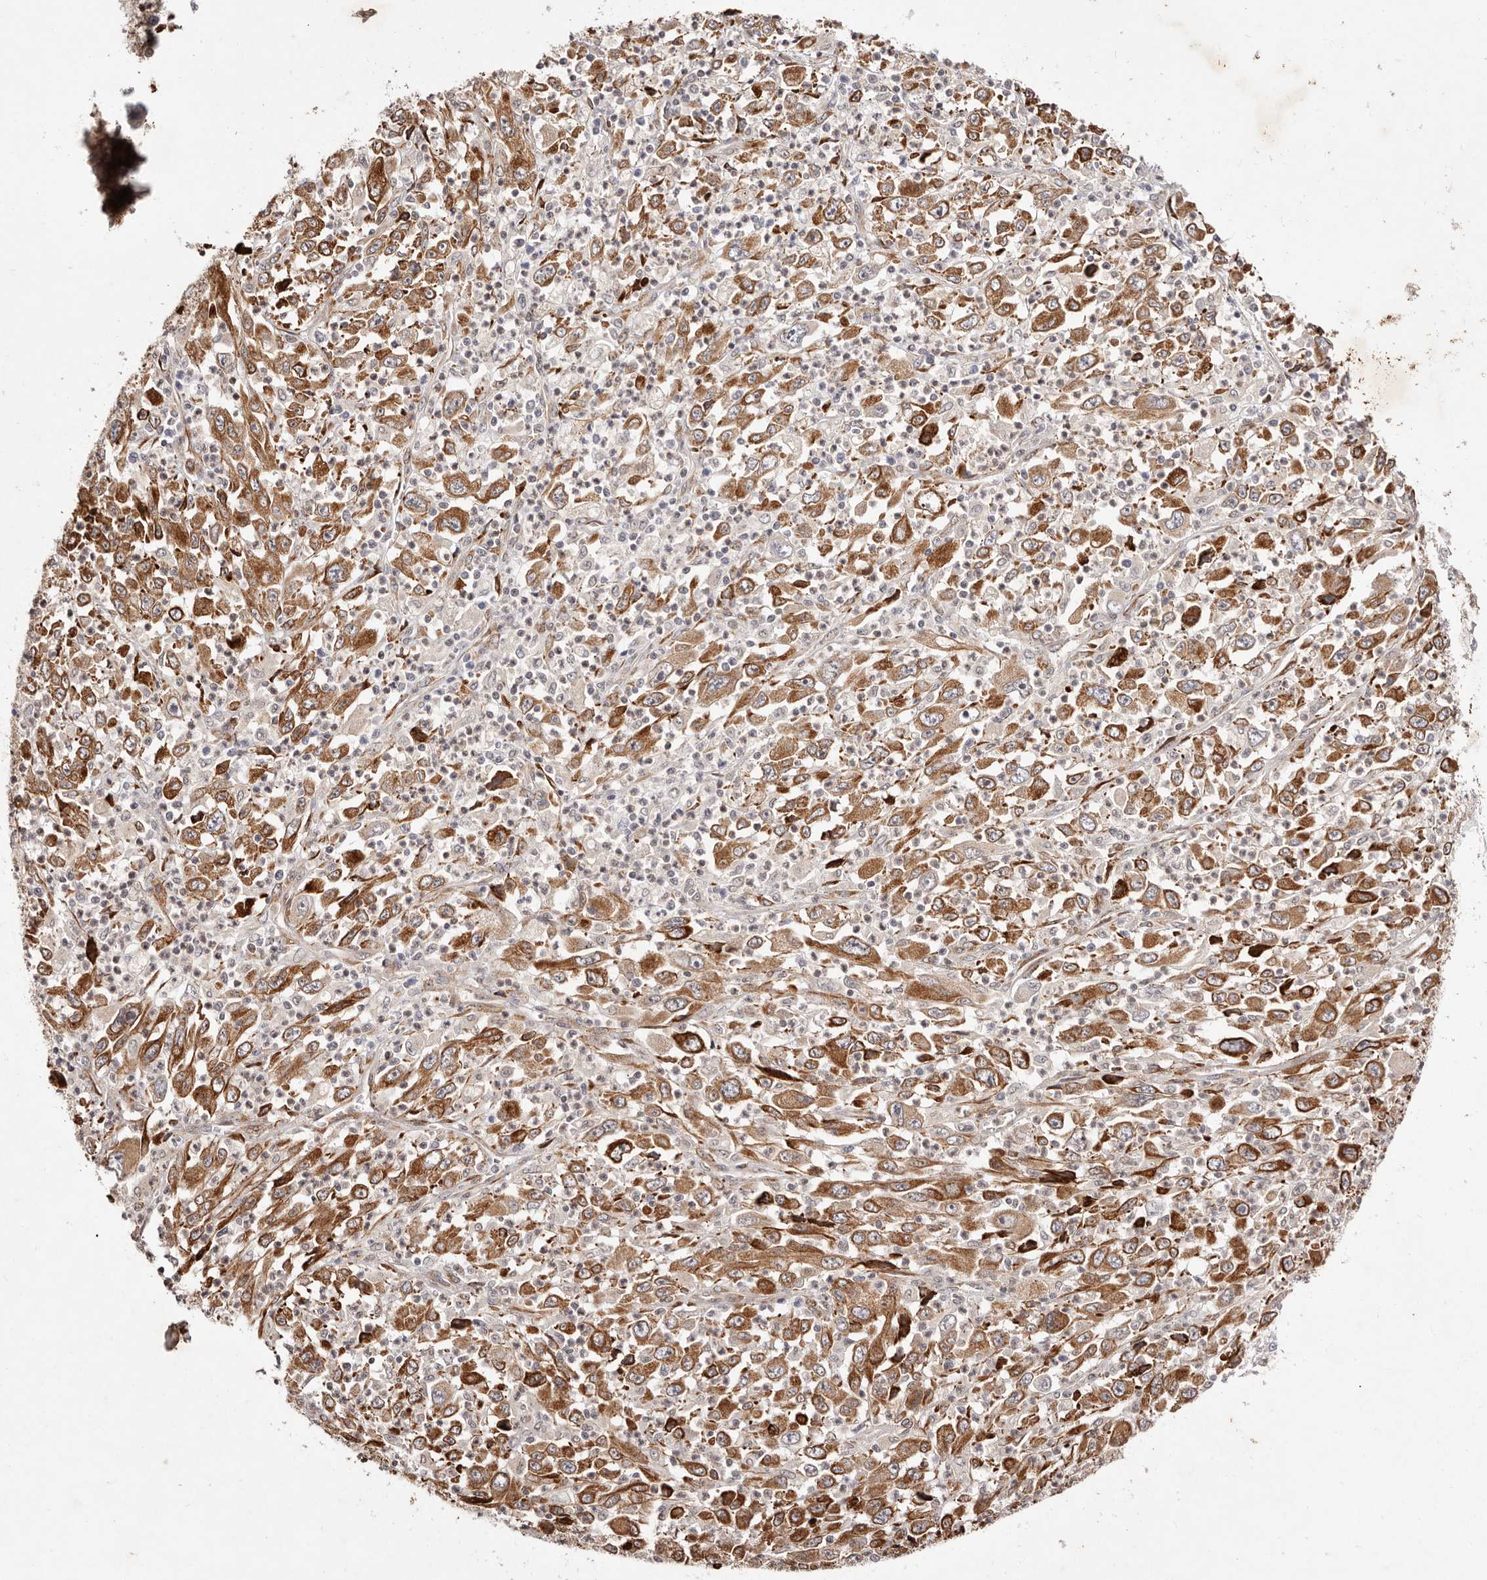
{"staining": {"intensity": "moderate", "quantity": ">75%", "location": "cytoplasmic/membranous"}, "tissue": "melanoma", "cell_type": "Tumor cells", "image_type": "cancer", "snomed": [{"axis": "morphology", "description": "Malignant melanoma, Metastatic site"}, {"axis": "topography", "description": "Skin"}], "caption": "Immunohistochemistry (IHC) photomicrograph of malignant melanoma (metastatic site) stained for a protein (brown), which demonstrates medium levels of moderate cytoplasmic/membranous staining in about >75% of tumor cells.", "gene": "BCL2L15", "patient": {"sex": "female", "age": 56}}